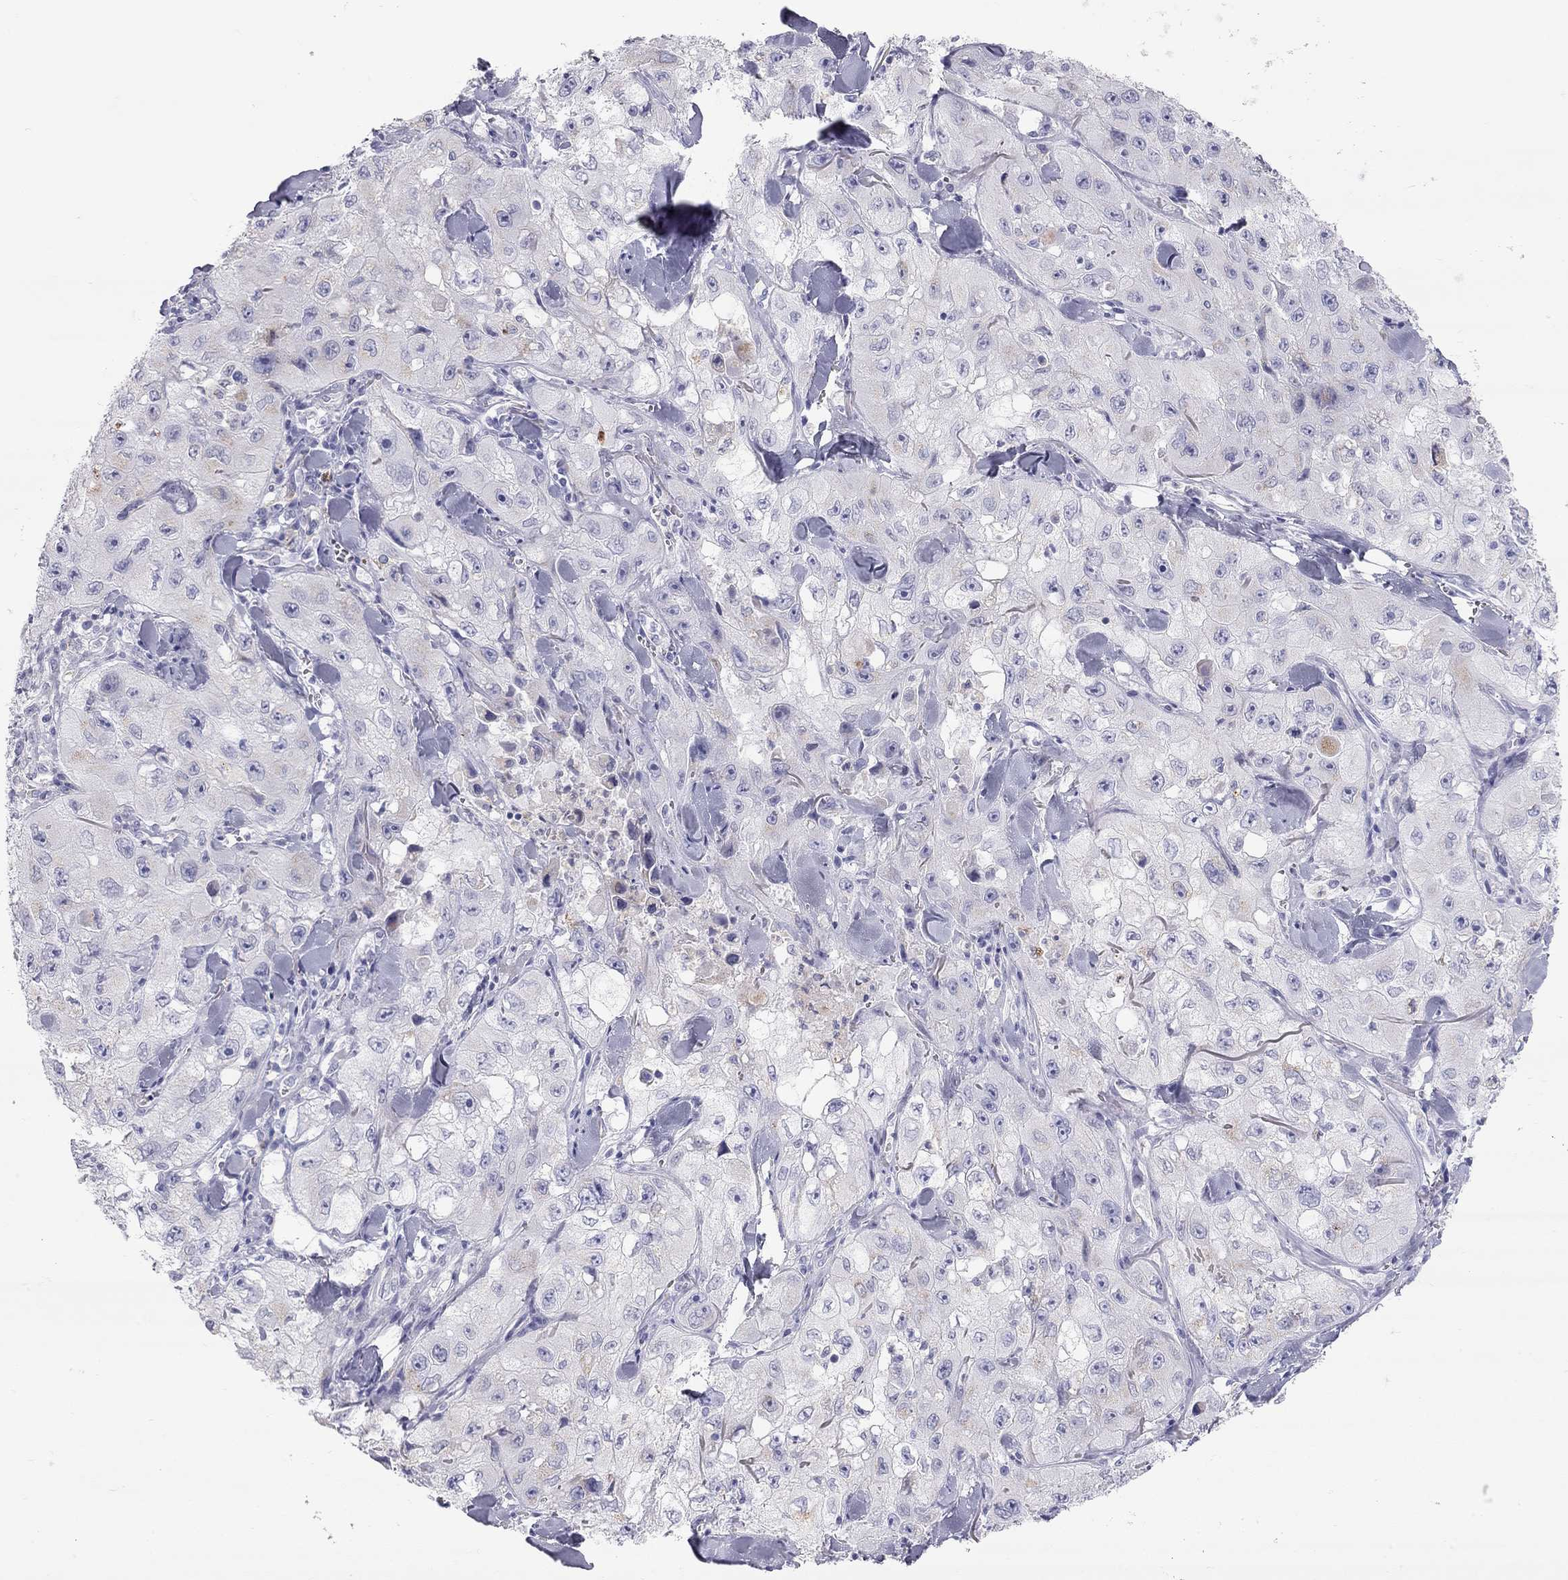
{"staining": {"intensity": "negative", "quantity": "none", "location": "none"}, "tissue": "skin cancer", "cell_type": "Tumor cells", "image_type": "cancer", "snomed": [{"axis": "morphology", "description": "Squamous cell carcinoma, NOS"}, {"axis": "topography", "description": "Skin"}, {"axis": "topography", "description": "Subcutis"}], "caption": "The IHC image has no significant expression in tumor cells of skin squamous cell carcinoma tissue.", "gene": "TDRD6", "patient": {"sex": "male", "age": 73}}